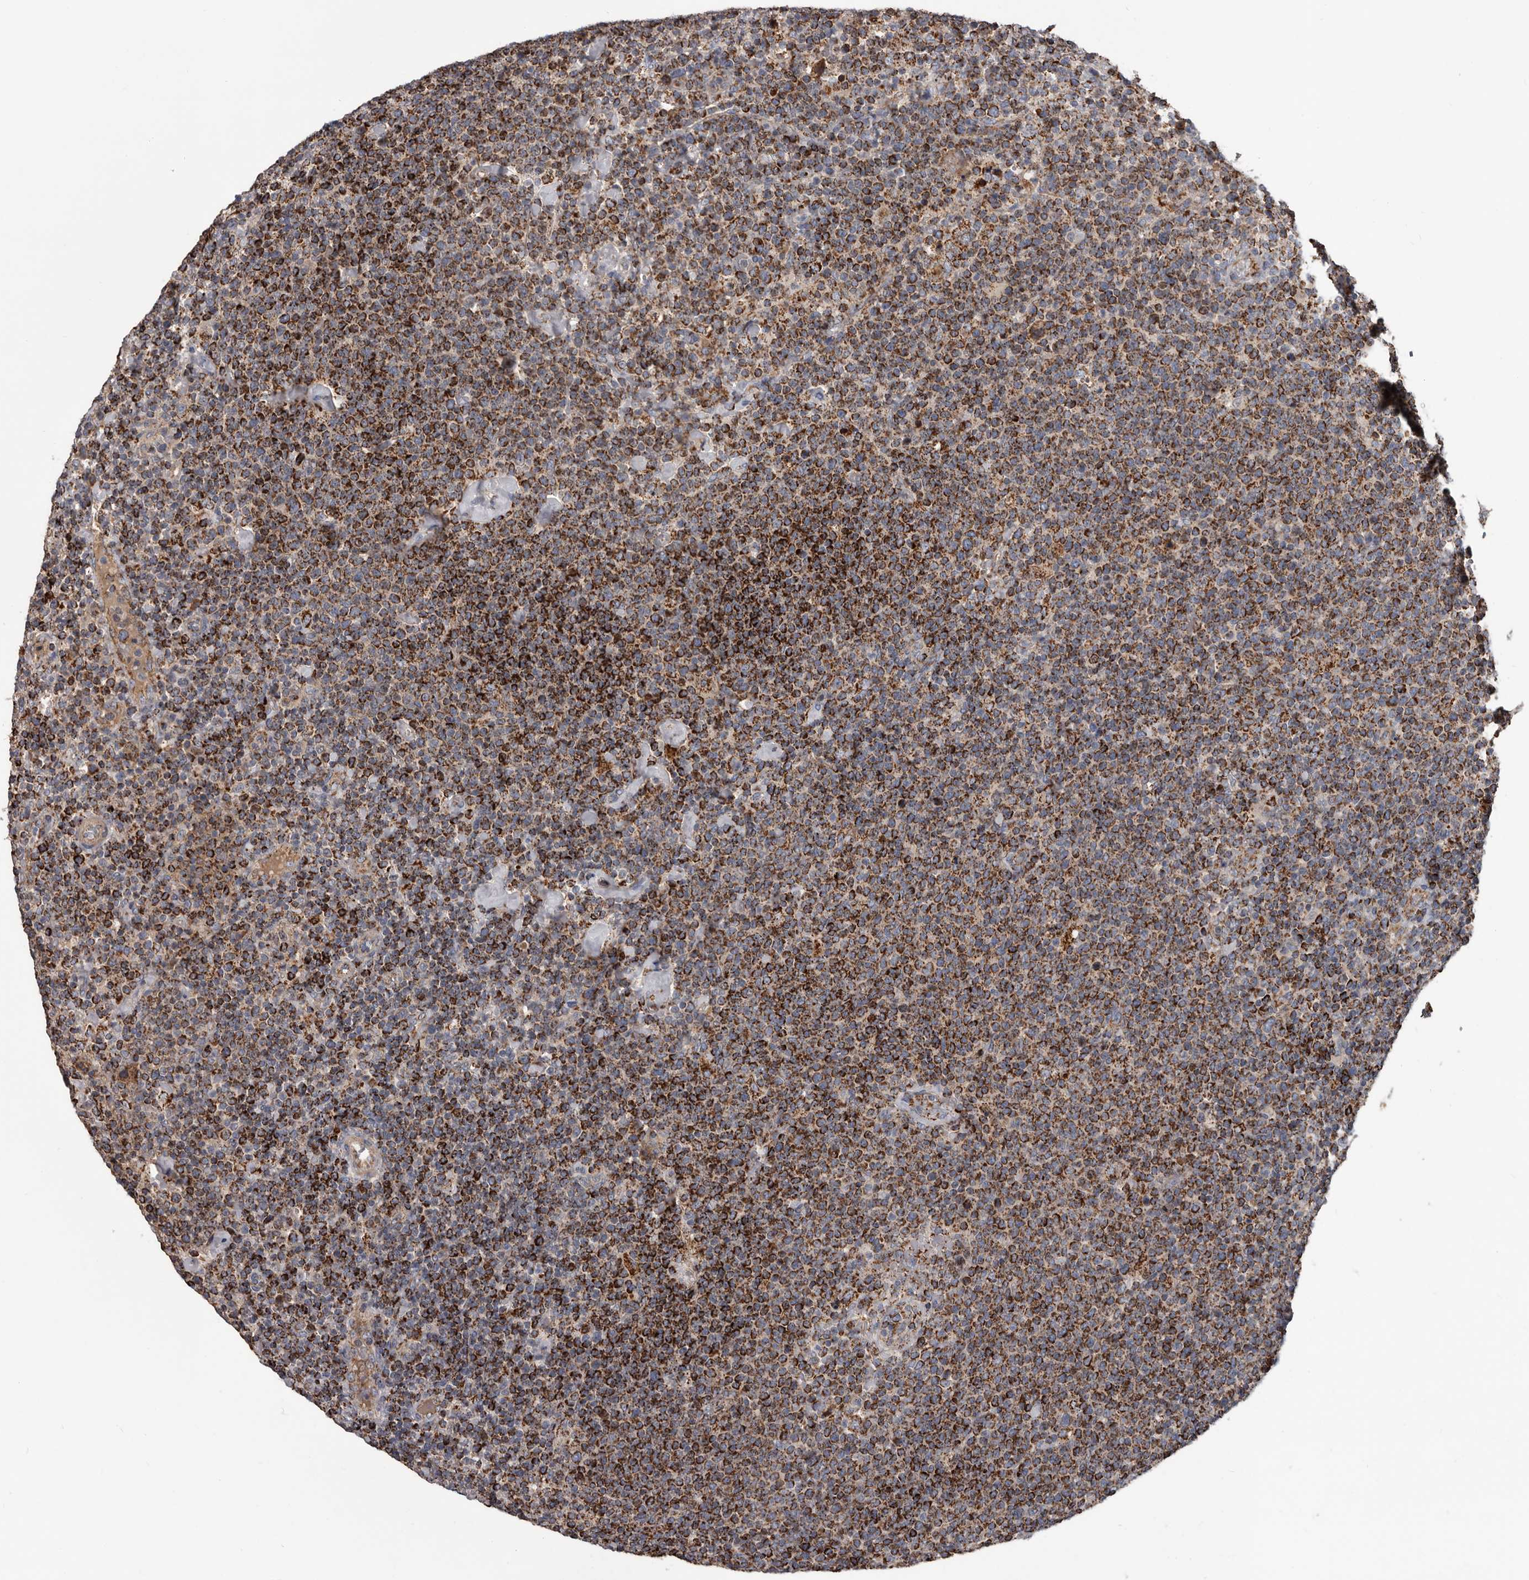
{"staining": {"intensity": "strong", "quantity": ">75%", "location": "cytoplasmic/membranous"}, "tissue": "lymphoma", "cell_type": "Tumor cells", "image_type": "cancer", "snomed": [{"axis": "morphology", "description": "Malignant lymphoma, non-Hodgkin's type, High grade"}, {"axis": "topography", "description": "Lymph node"}], "caption": "High-power microscopy captured an immunohistochemistry (IHC) histopathology image of high-grade malignant lymphoma, non-Hodgkin's type, revealing strong cytoplasmic/membranous positivity in about >75% of tumor cells.", "gene": "ALDH5A1", "patient": {"sex": "male", "age": 61}}